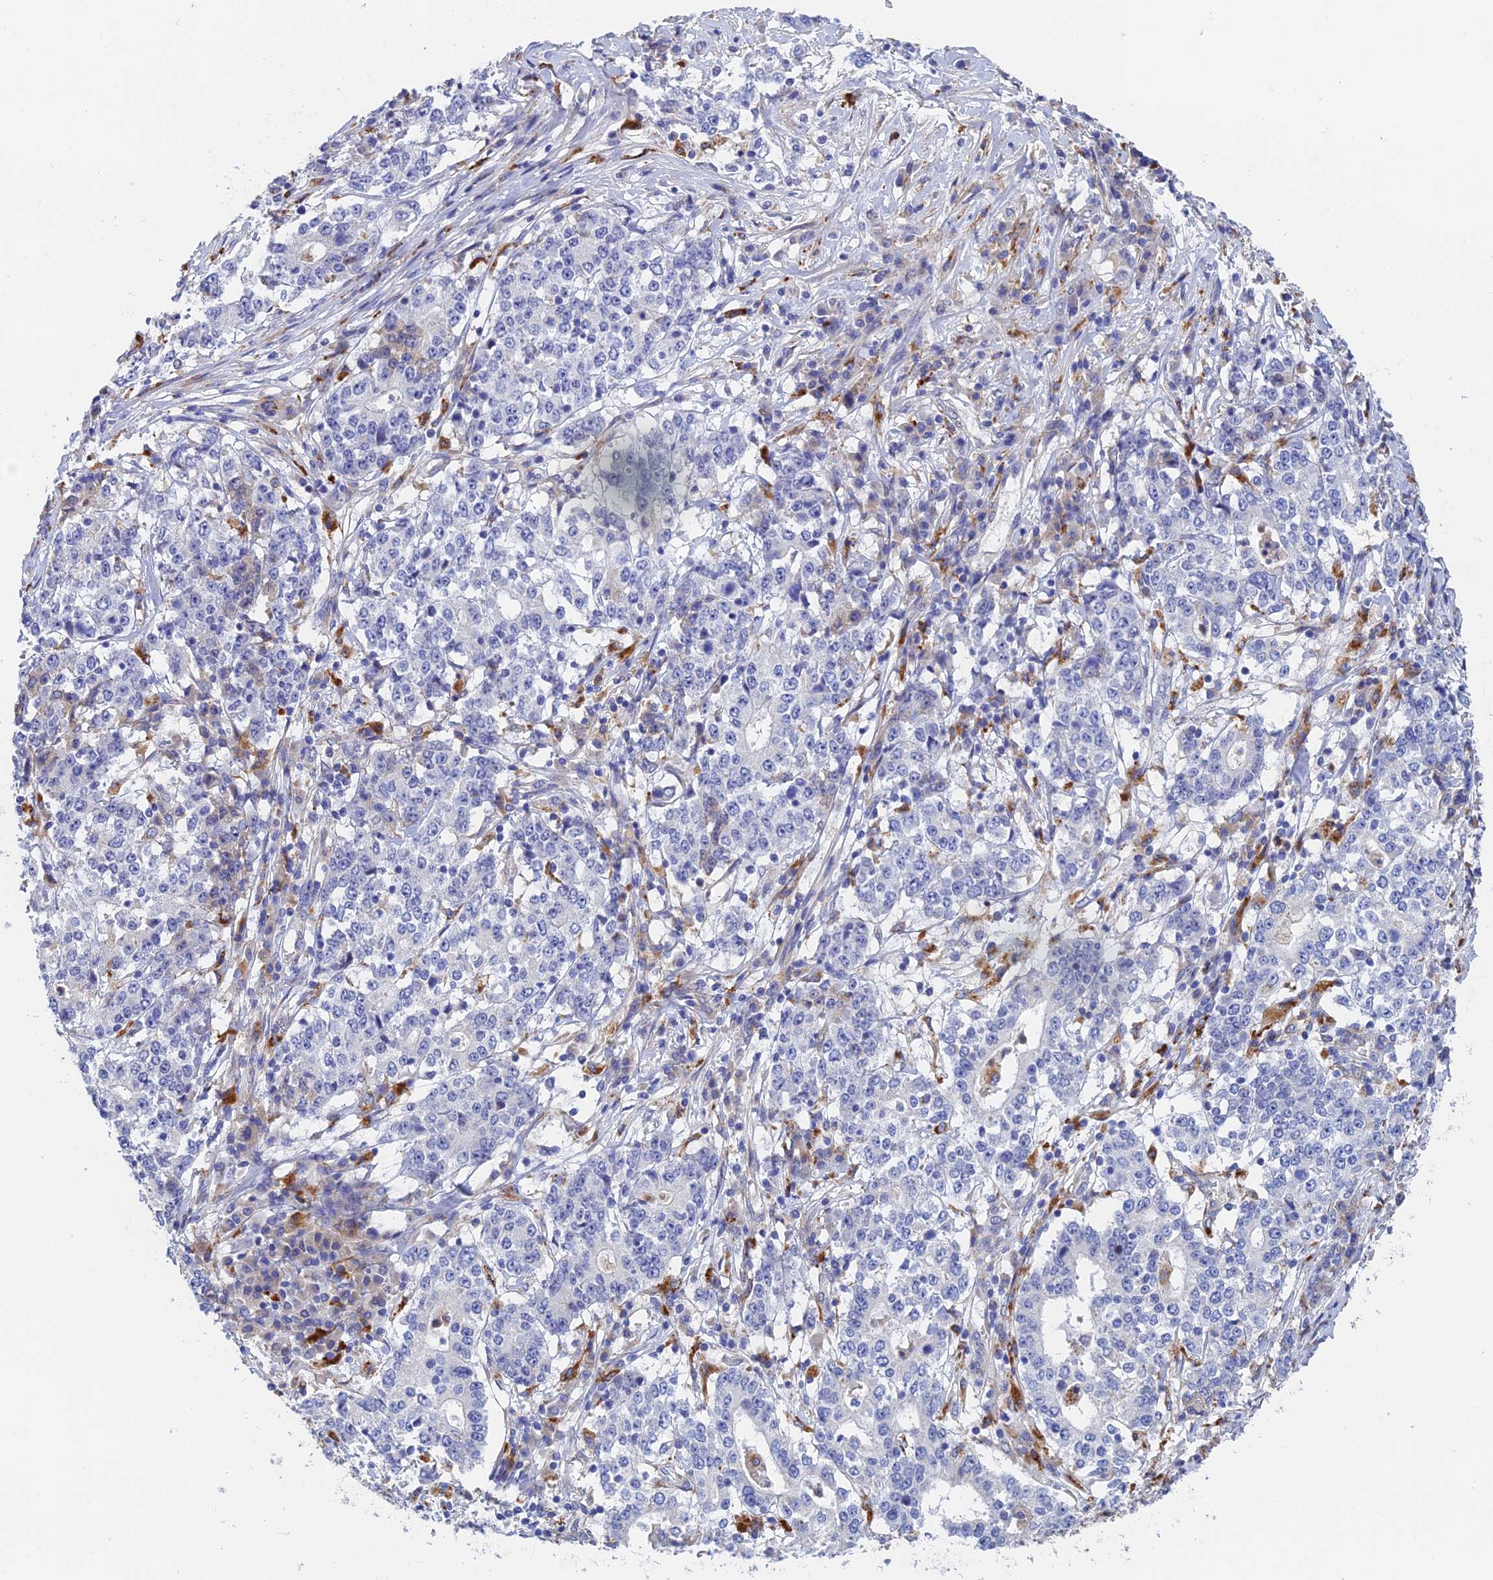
{"staining": {"intensity": "negative", "quantity": "none", "location": "none"}, "tissue": "stomach cancer", "cell_type": "Tumor cells", "image_type": "cancer", "snomed": [{"axis": "morphology", "description": "Adenocarcinoma, NOS"}, {"axis": "topography", "description": "Stomach"}], "caption": "The immunohistochemistry (IHC) histopathology image has no significant expression in tumor cells of stomach adenocarcinoma tissue. The staining was performed using DAB (3,3'-diaminobenzidine) to visualize the protein expression in brown, while the nuclei were stained in blue with hematoxylin (Magnification: 20x).", "gene": "RPGRIP1L", "patient": {"sex": "male", "age": 59}}